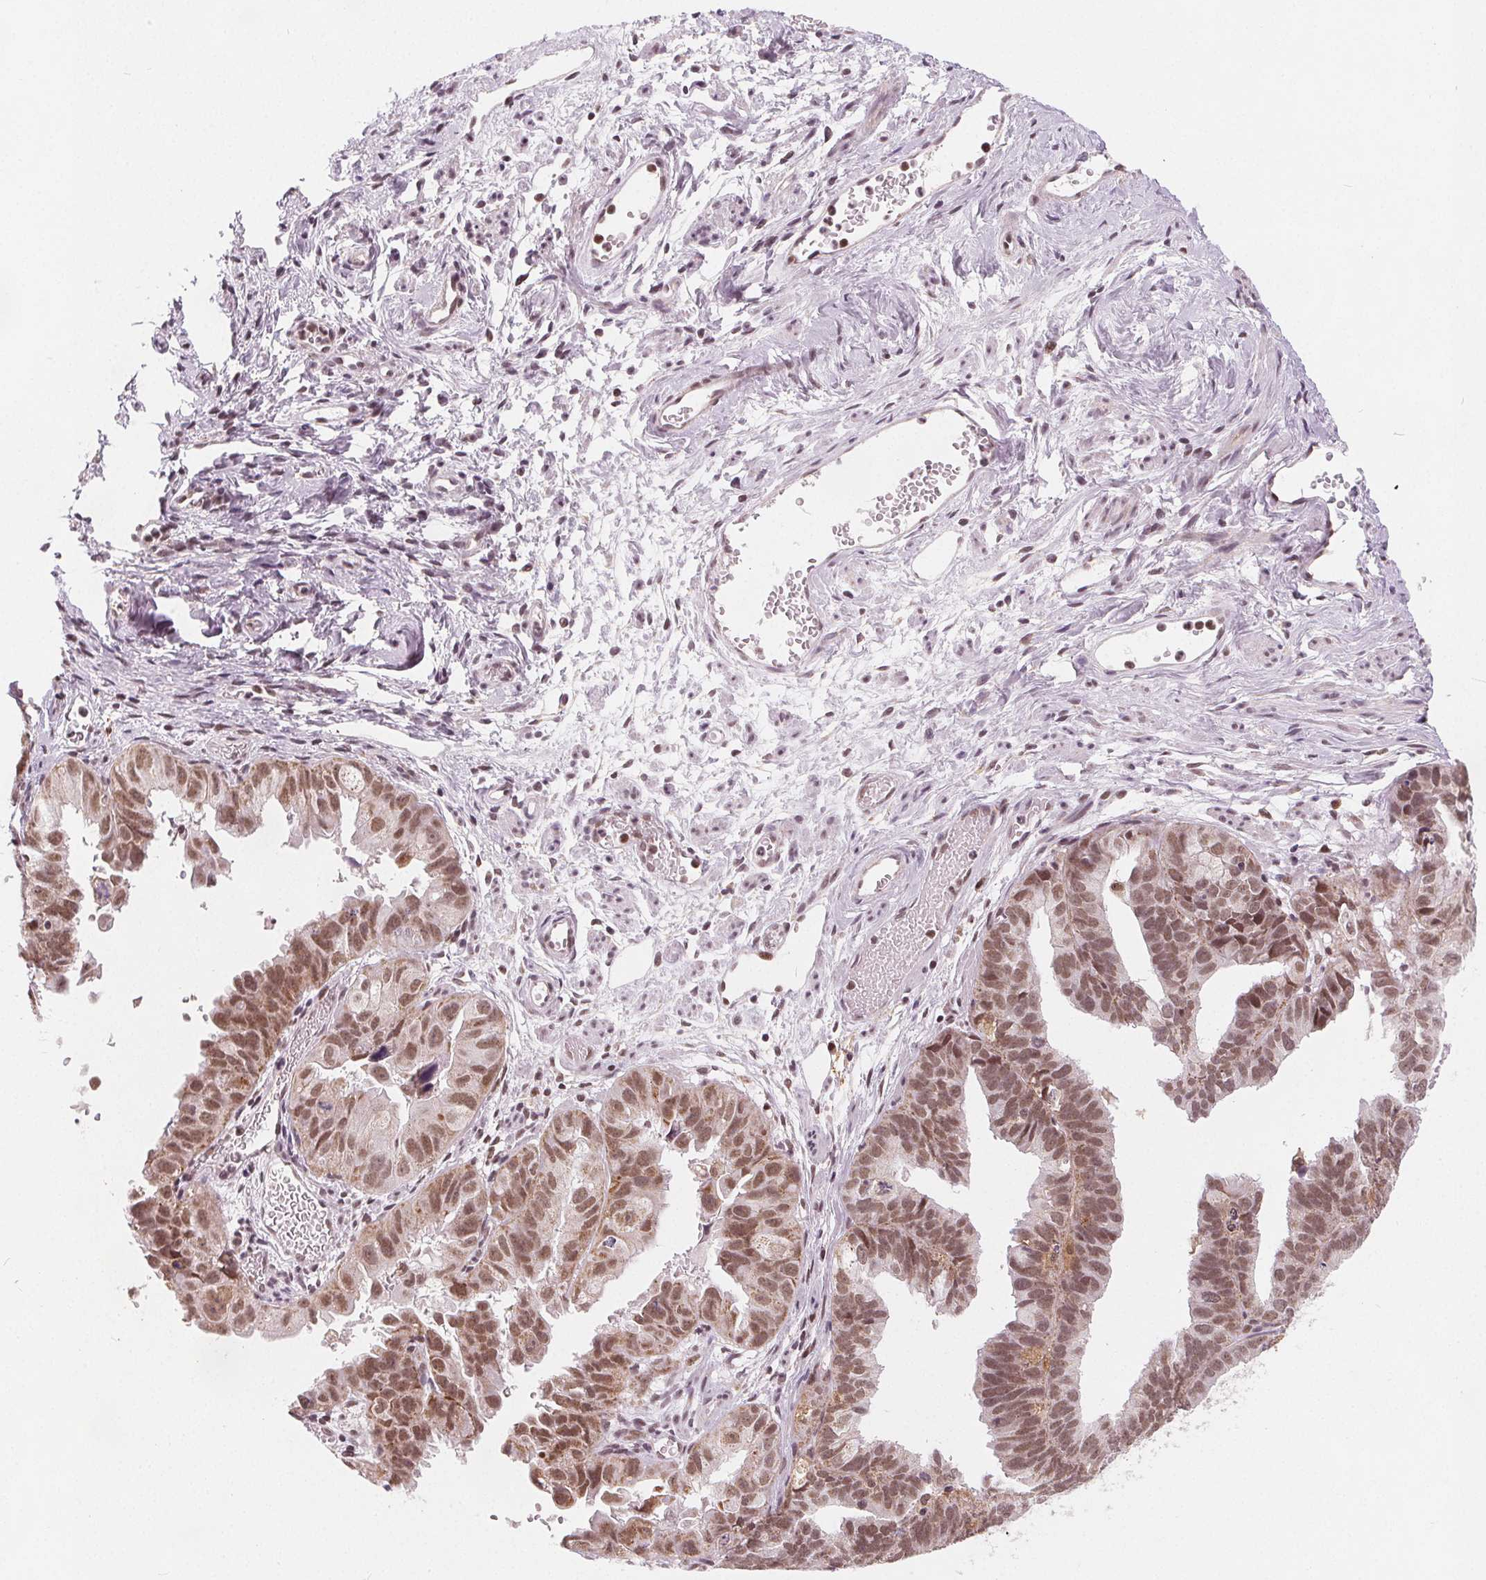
{"staining": {"intensity": "moderate", "quantity": "25%-75%", "location": "nuclear"}, "tissue": "ovarian cancer", "cell_type": "Tumor cells", "image_type": "cancer", "snomed": [{"axis": "morphology", "description": "Carcinoma, endometroid"}, {"axis": "topography", "description": "Ovary"}], "caption": "Protein expression analysis of human ovarian endometroid carcinoma reveals moderate nuclear expression in approximately 25%-75% of tumor cells.", "gene": "DPM2", "patient": {"sex": "female", "age": 85}}